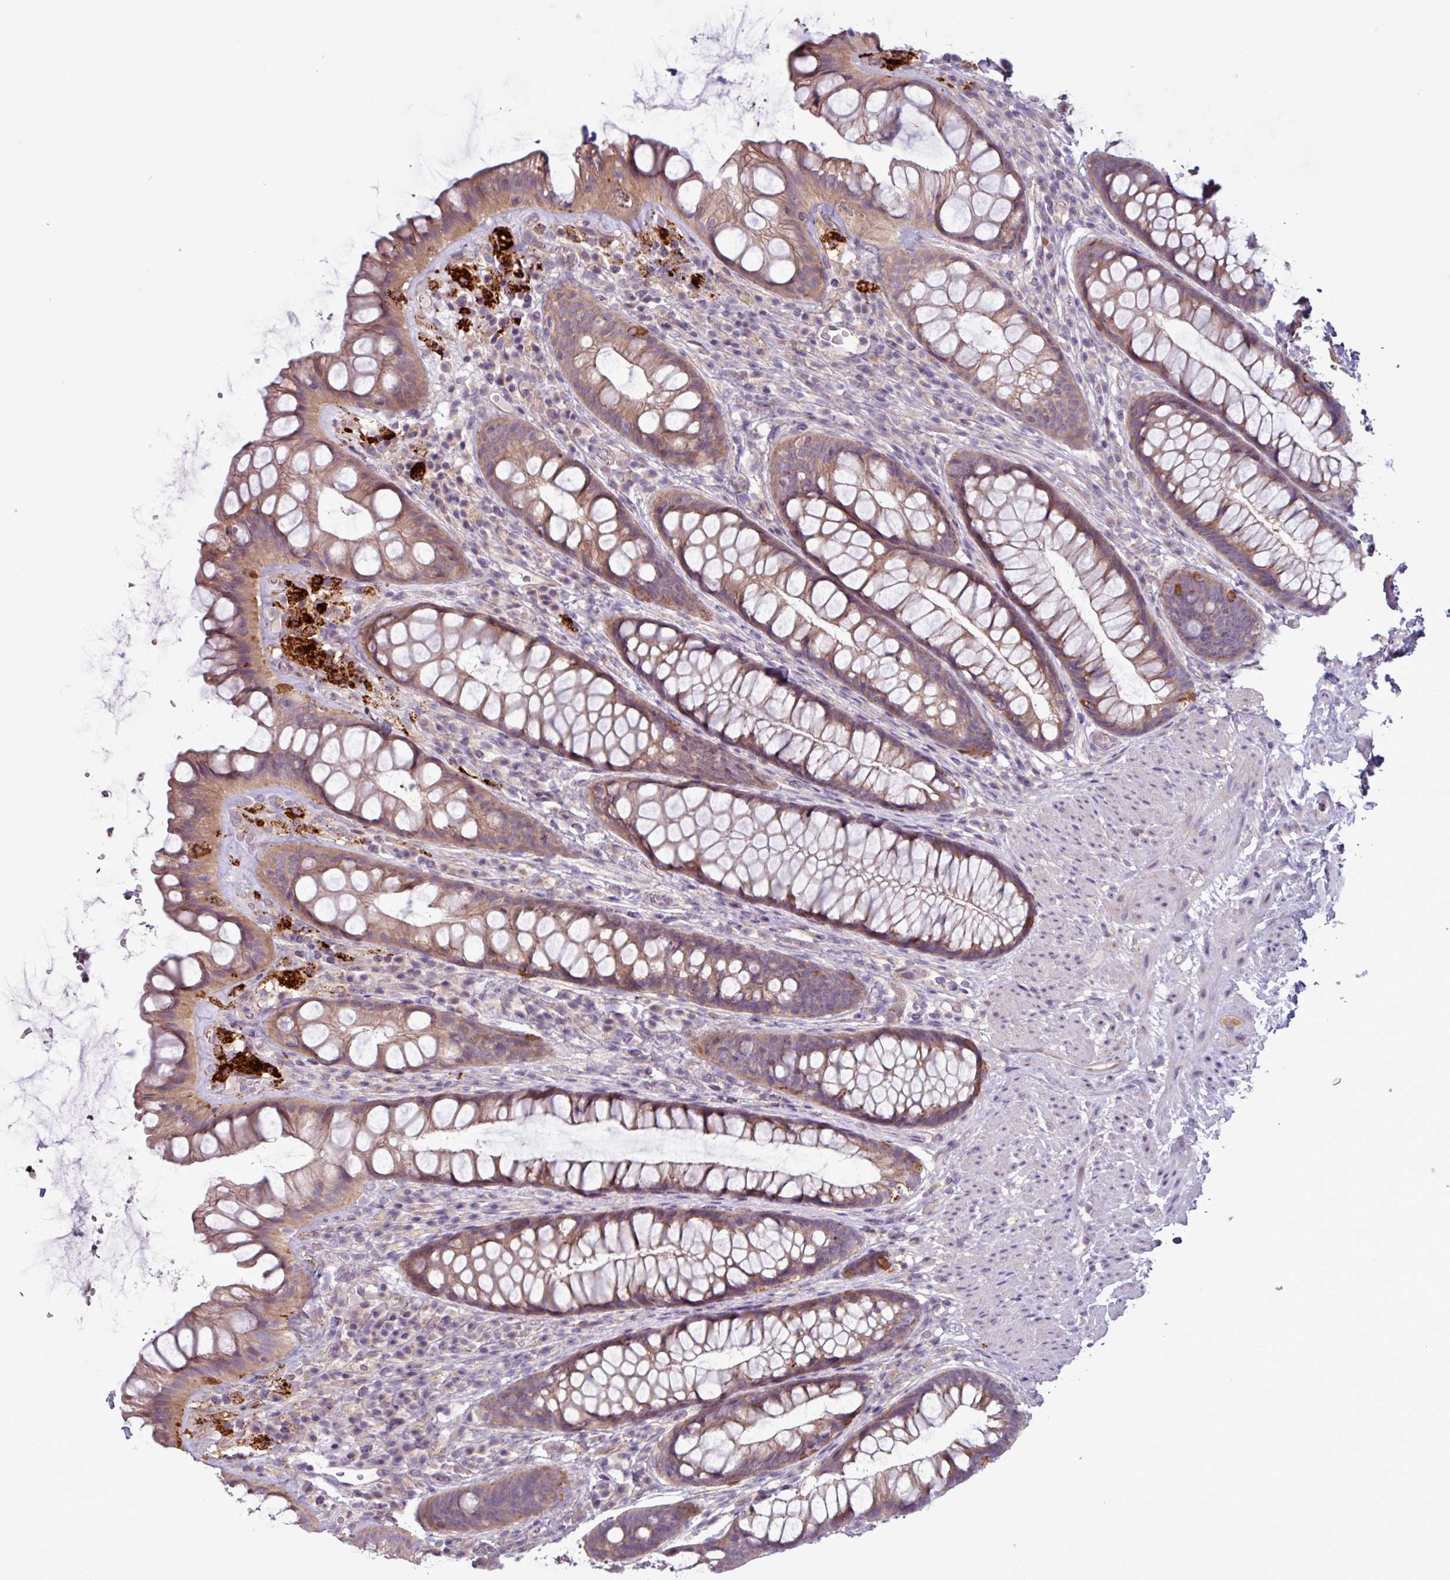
{"staining": {"intensity": "moderate", "quantity": ">75%", "location": "cytoplasmic/membranous"}, "tissue": "rectum", "cell_type": "Glandular cells", "image_type": "normal", "snomed": [{"axis": "morphology", "description": "Normal tissue, NOS"}, {"axis": "topography", "description": "Rectum"}], "caption": "An IHC micrograph of unremarkable tissue is shown. Protein staining in brown shows moderate cytoplasmic/membranous positivity in rectum within glandular cells.", "gene": "PLIN2", "patient": {"sex": "male", "age": 74}}